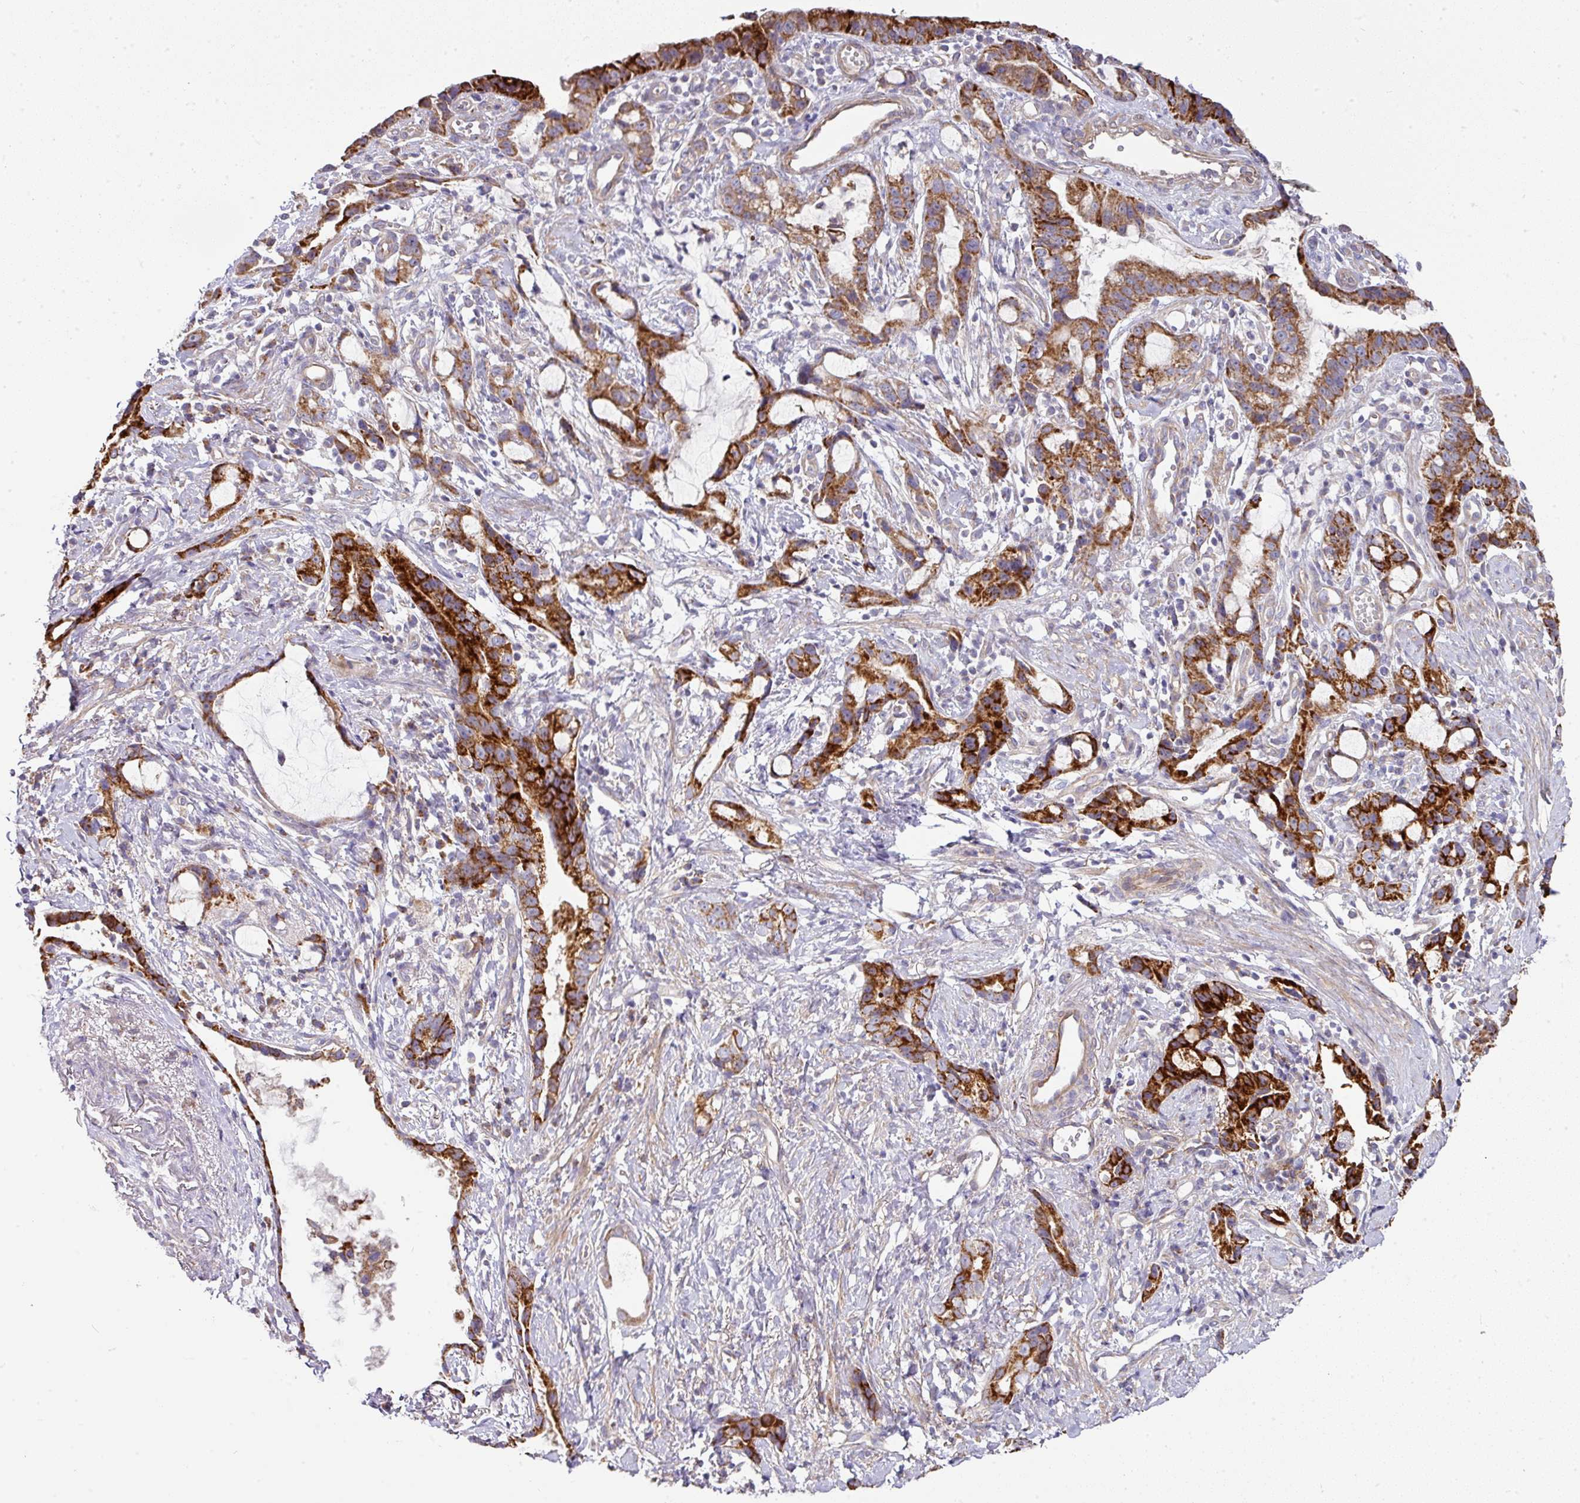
{"staining": {"intensity": "strong", "quantity": ">75%", "location": "cytoplasmic/membranous"}, "tissue": "stomach cancer", "cell_type": "Tumor cells", "image_type": "cancer", "snomed": [{"axis": "morphology", "description": "Adenocarcinoma, NOS"}, {"axis": "topography", "description": "Stomach"}], "caption": "Stomach cancer (adenocarcinoma) was stained to show a protein in brown. There is high levels of strong cytoplasmic/membranous positivity in approximately >75% of tumor cells.", "gene": "STK35", "patient": {"sex": "male", "age": 55}}